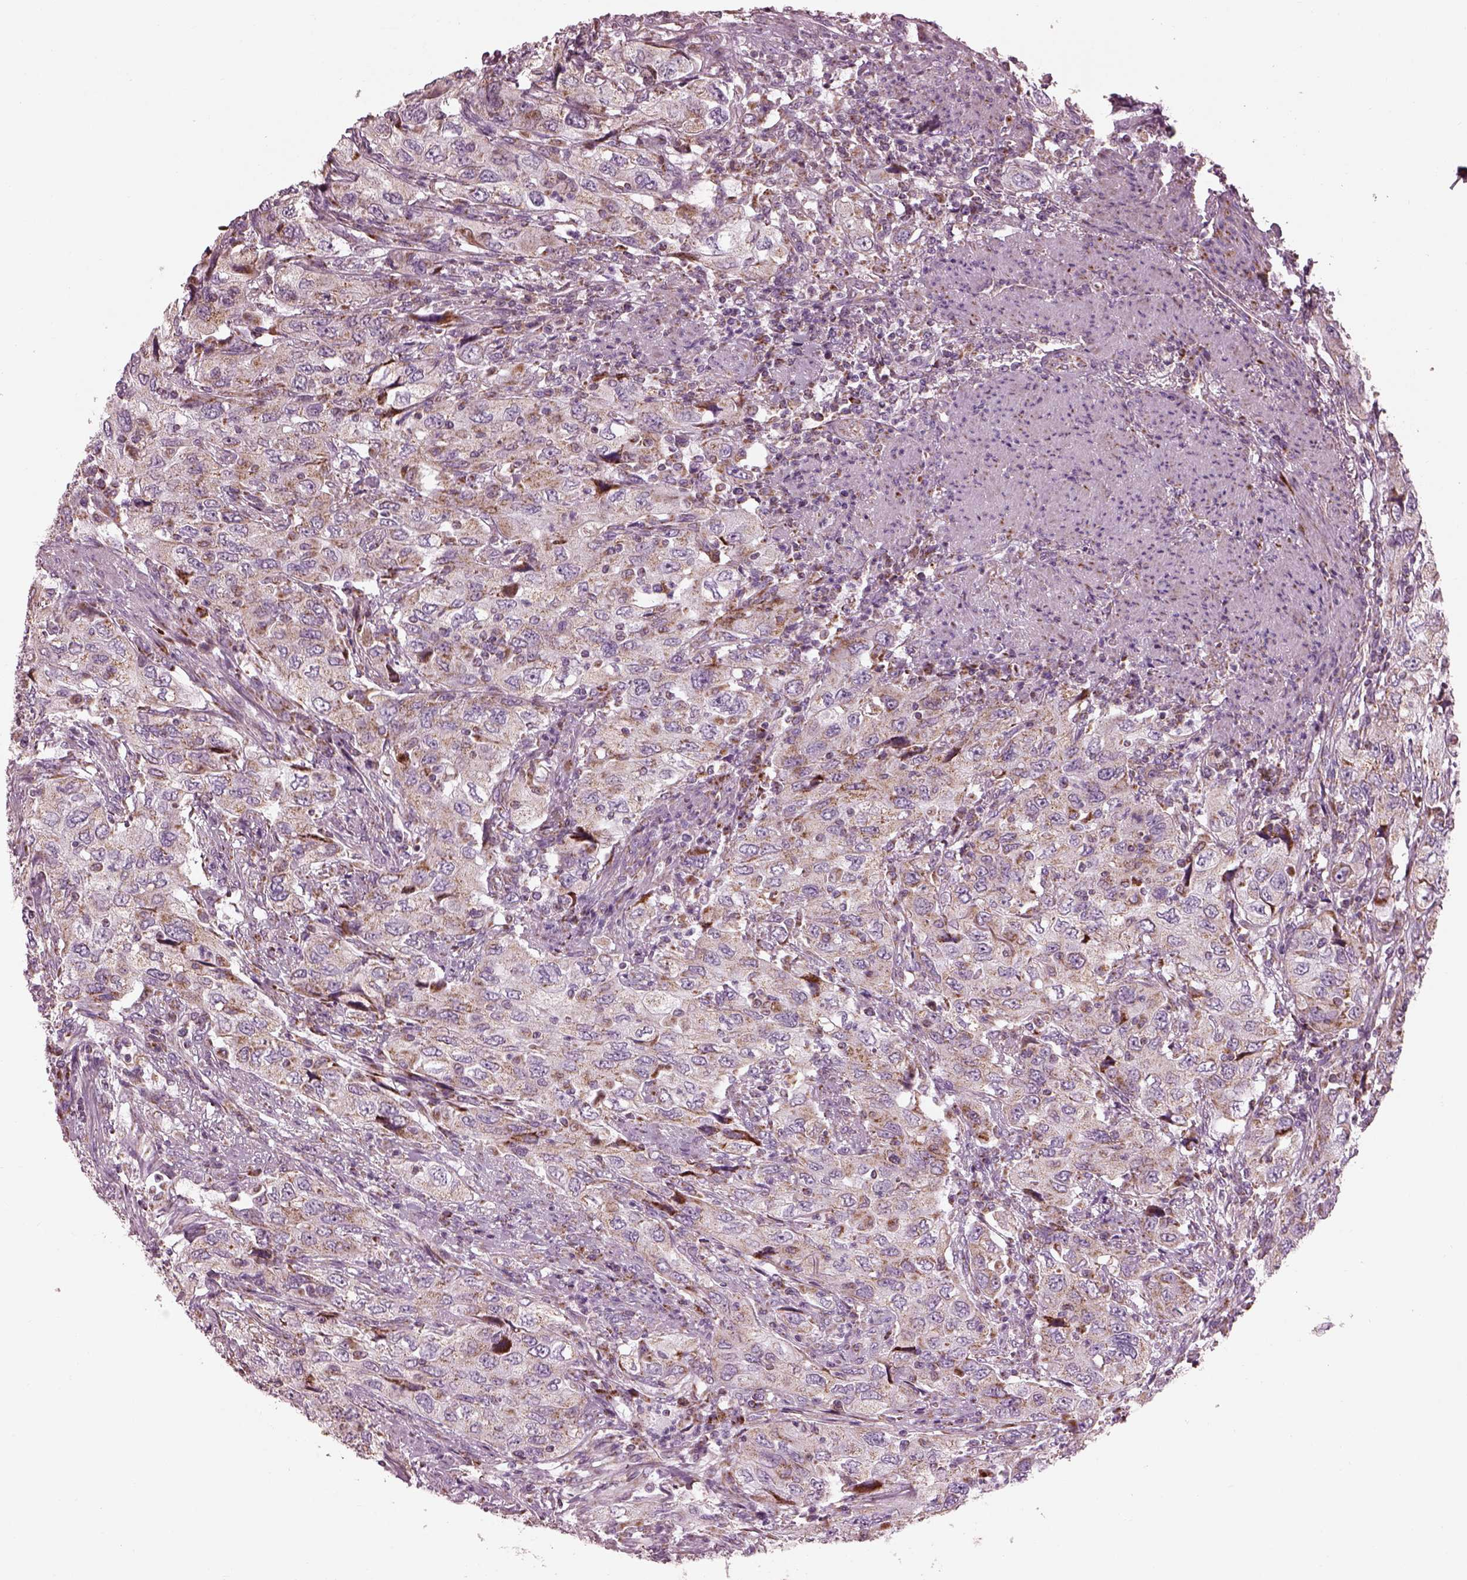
{"staining": {"intensity": "weak", "quantity": ">75%", "location": "cytoplasmic/membranous"}, "tissue": "urothelial cancer", "cell_type": "Tumor cells", "image_type": "cancer", "snomed": [{"axis": "morphology", "description": "Urothelial carcinoma, High grade"}, {"axis": "topography", "description": "Urinary bladder"}], "caption": "Urothelial cancer stained with a protein marker shows weak staining in tumor cells.", "gene": "ATP5MF", "patient": {"sex": "male", "age": 76}}